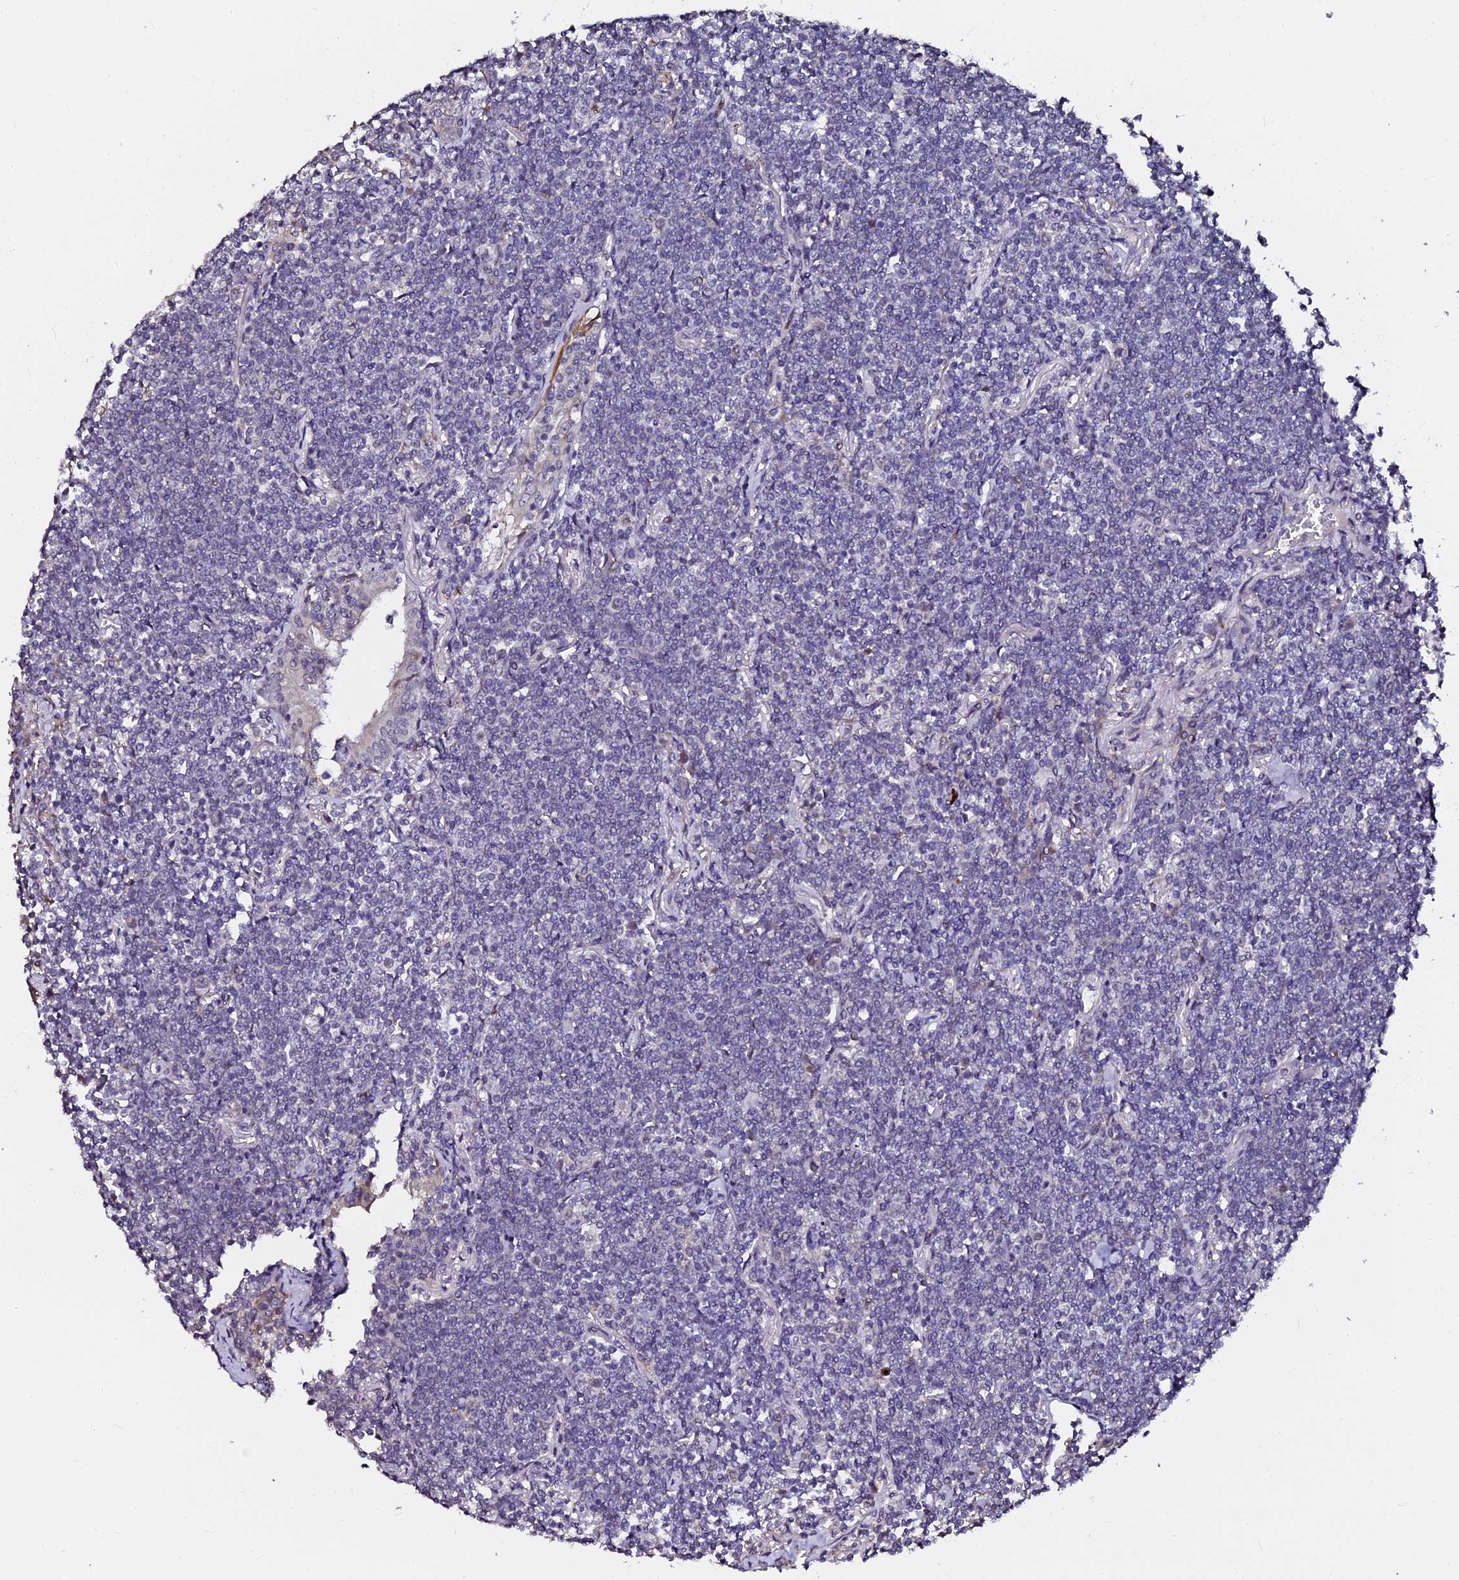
{"staining": {"intensity": "negative", "quantity": "none", "location": "none"}, "tissue": "lymphoma", "cell_type": "Tumor cells", "image_type": "cancer", "snomed": [{"axis": "morphology", "description": "Malignant lymphoma, non-Hodgkin's type, Low grade"}, {"axis": "topography", "description": "Lung"}], "caption": "This is a histopathology image of immunohistochemistry (IHC) staining of lymphoma, which shows no staining in tumor cells.", "gene": "GPN3", "patient": {"sex": "female", "age": 71}}